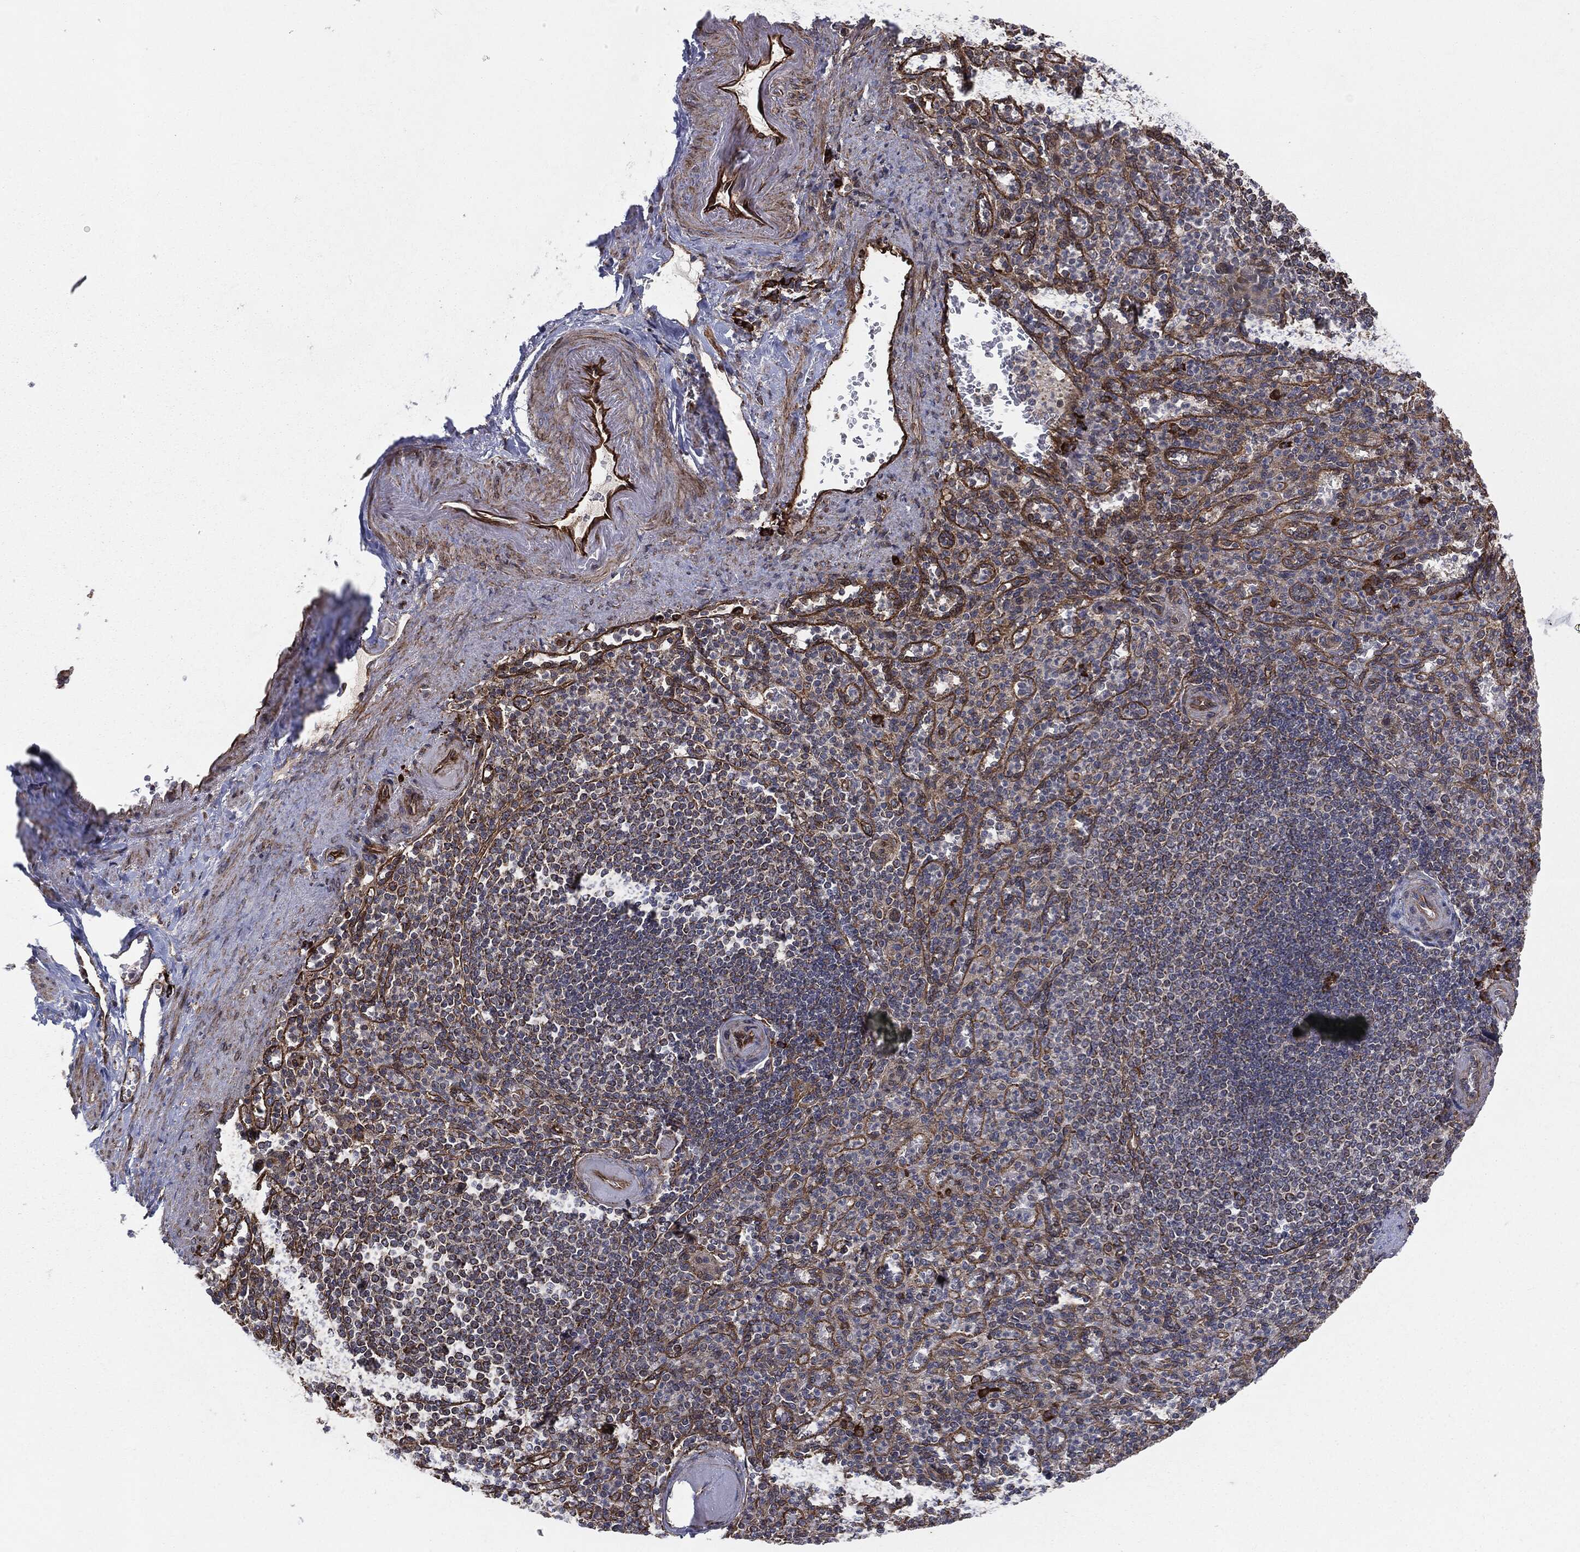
{"staining": {"intensity": "strong", "quantity": "<25%", "location": "cytoplasmic/membranous"}, "tissue": "spleen", "cell_type": "Cells in red pulp", "image_type": "normal", "snomed": [{"axis": "morphology", "description": "Normal tissue, NOS"}, {"axis": "topography", "description": "Spleen"}], "caption": "Immunohistochemistry of unremarkable spleen reveals medium levels of strong cytoplasmic/membranous staining in approximately <25% of cells in red pulp. The protein of interest is shown in brown color, while the nuclei are stained blue.", "gene": "CYLD", "patient": {"sex": "female", "age": 74}}